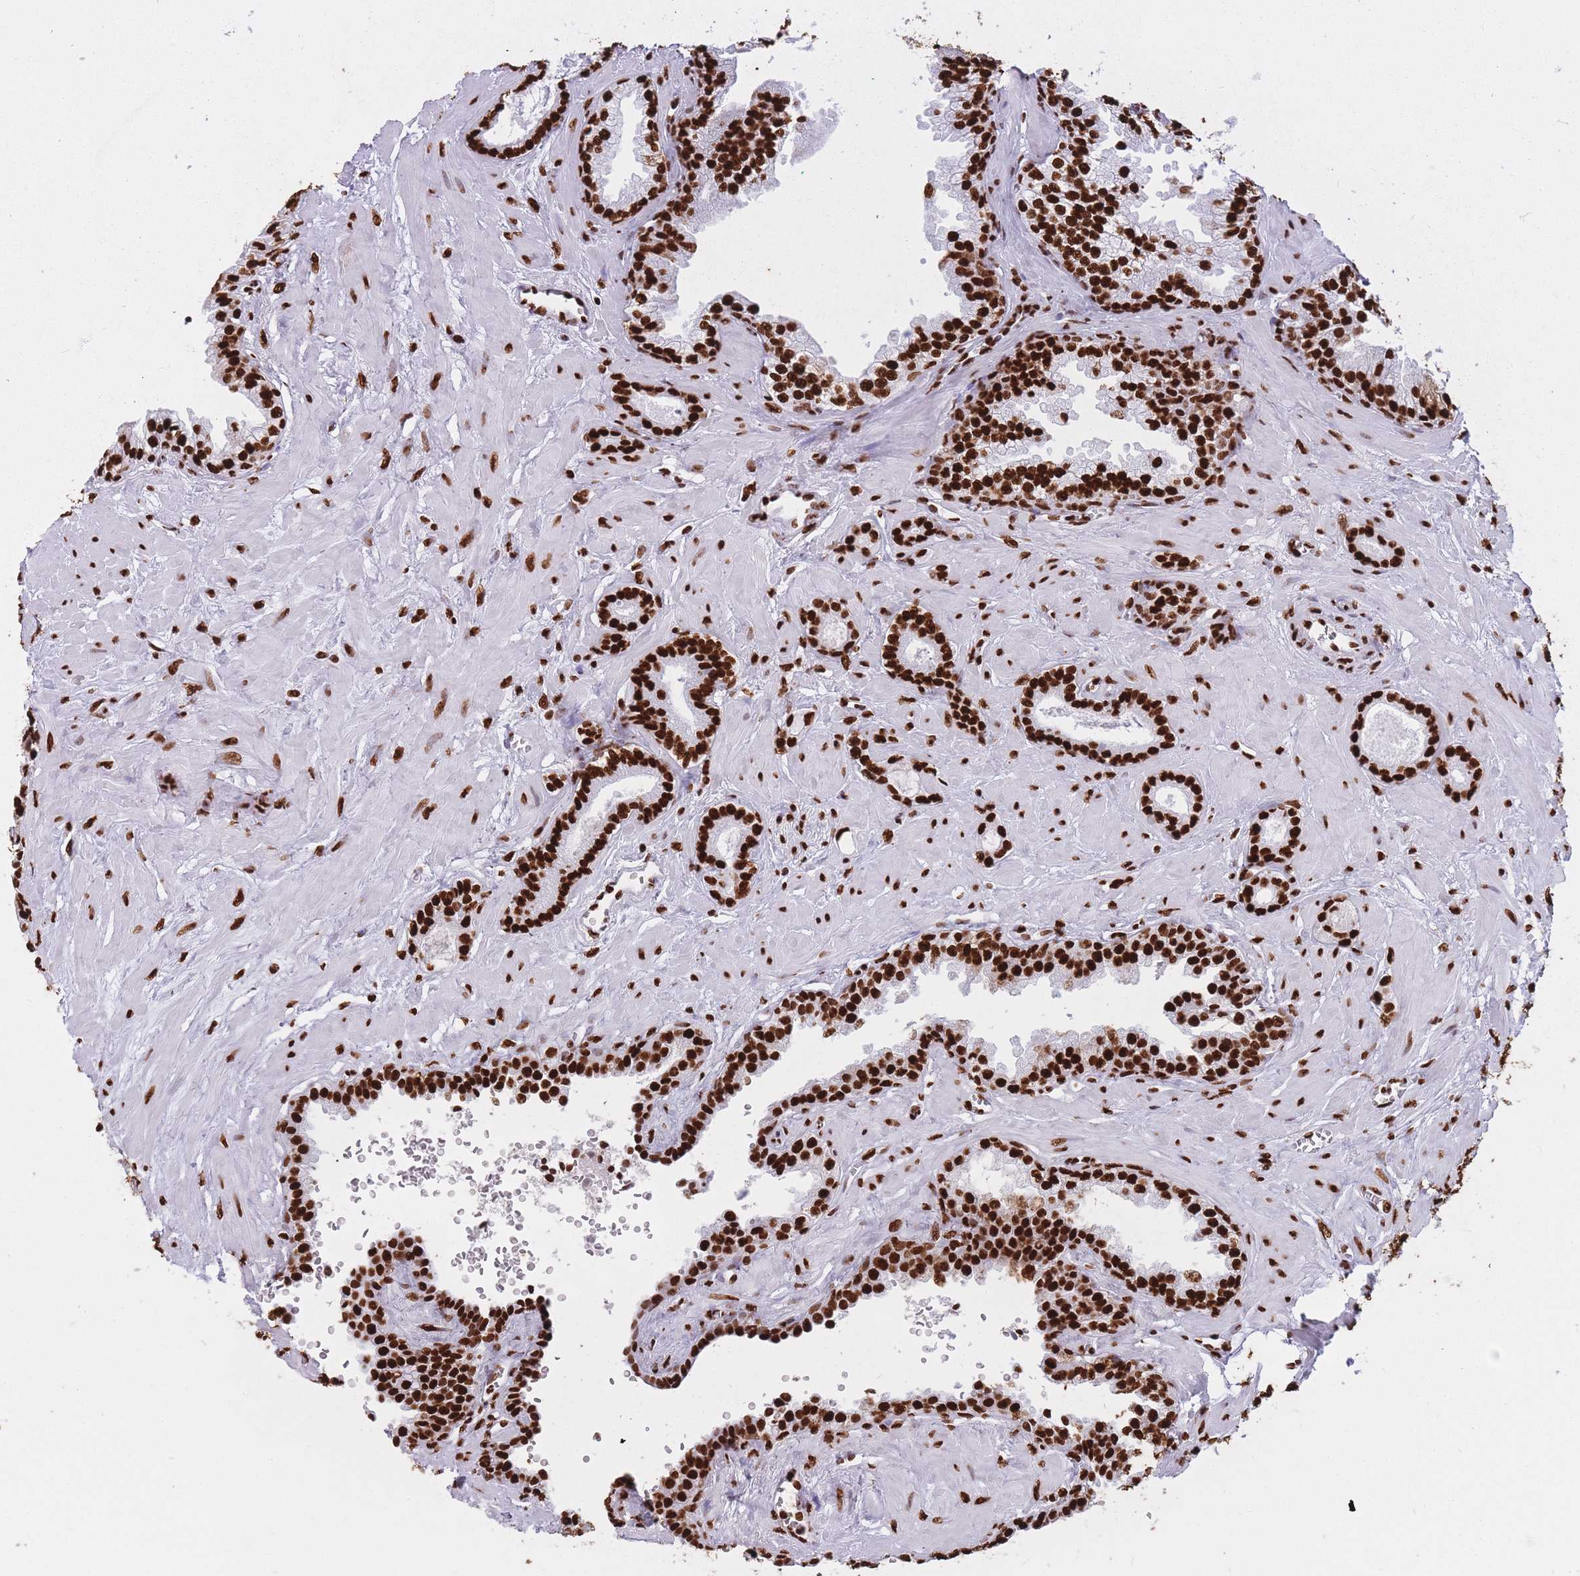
{"staining": {"intensity": "strong", "quantity": ">75%", "location": "nuclear"}, "tissue": "prostate cancer", "cell_type": "Tumor cells", "image_type": "cancer", "snomed": [{"axis": "morphology", "description": "Adenocarcinoma, Low grade"}, {"axis": "topography", "description": "Prostate"}], "caption": "Immunohistochemistry (IHC) micrograph of prostate low-grade adenocarcinoma stained for a protein (brown), which demonstrates high levels of strong nuclear positivity in approximately >75% of tumor cells.", "gene": "HNRNPUL1", "patient": {"sex": "male", "age": 60}}